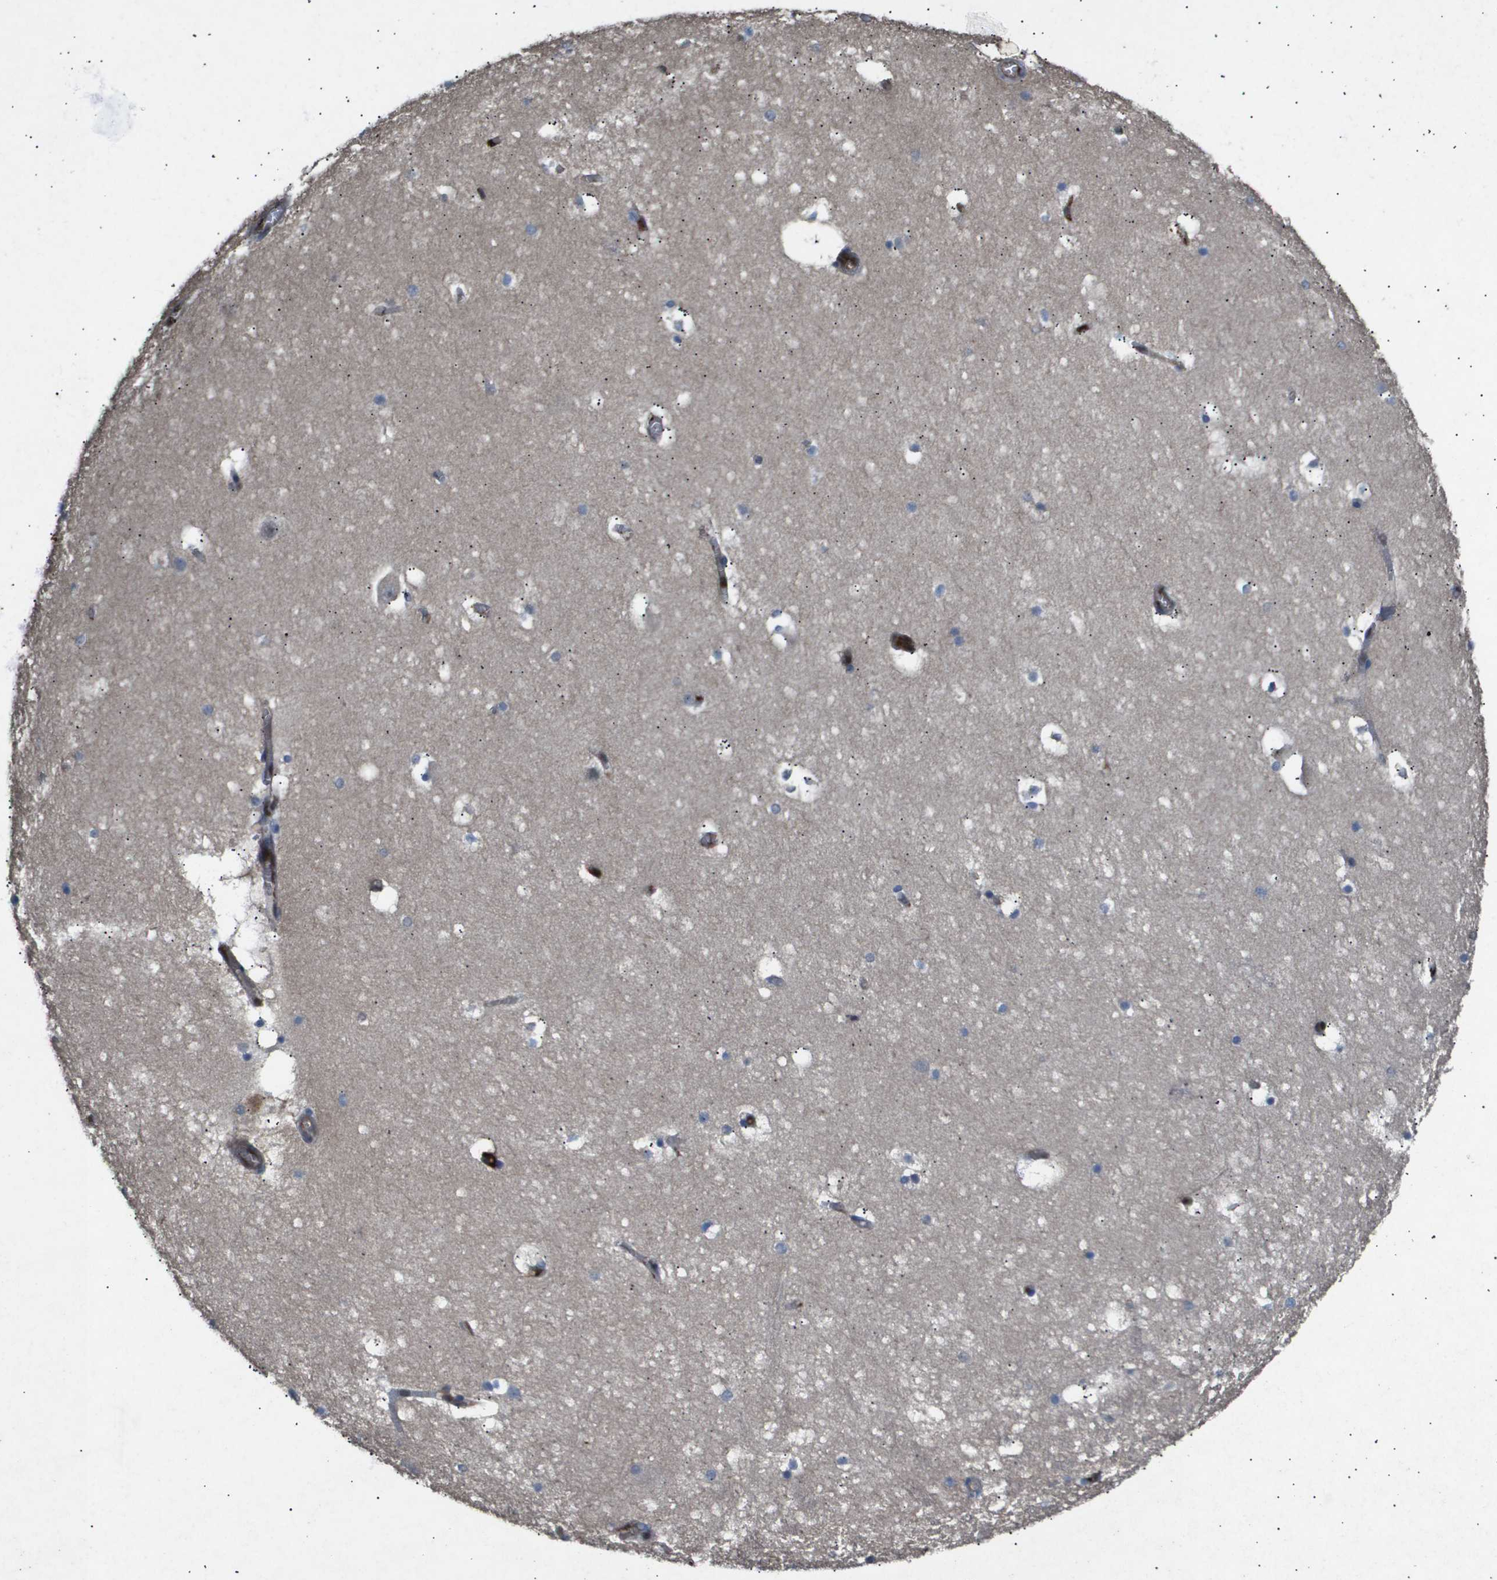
{"staining": {"intensity": "weak", "quantity": "<25%", "location": "cytoplasmic/membranous"}, "tissue": "hippocampus", "cell_type": "Glial cells", "image_type": "normal", "snomed": [{"axis": "morphology", "description": "Normal tissue, NOS"}, {"axis": "topography", "description": "Hippocampus"}], "caption": "DAB (3,3'-diaminobenzidine) immunohistochemical staining of normal human hippocampus displays no significant positivity in glial cells.", "gene": "ERG", "patient": {"sex": "male", "age": 45}}